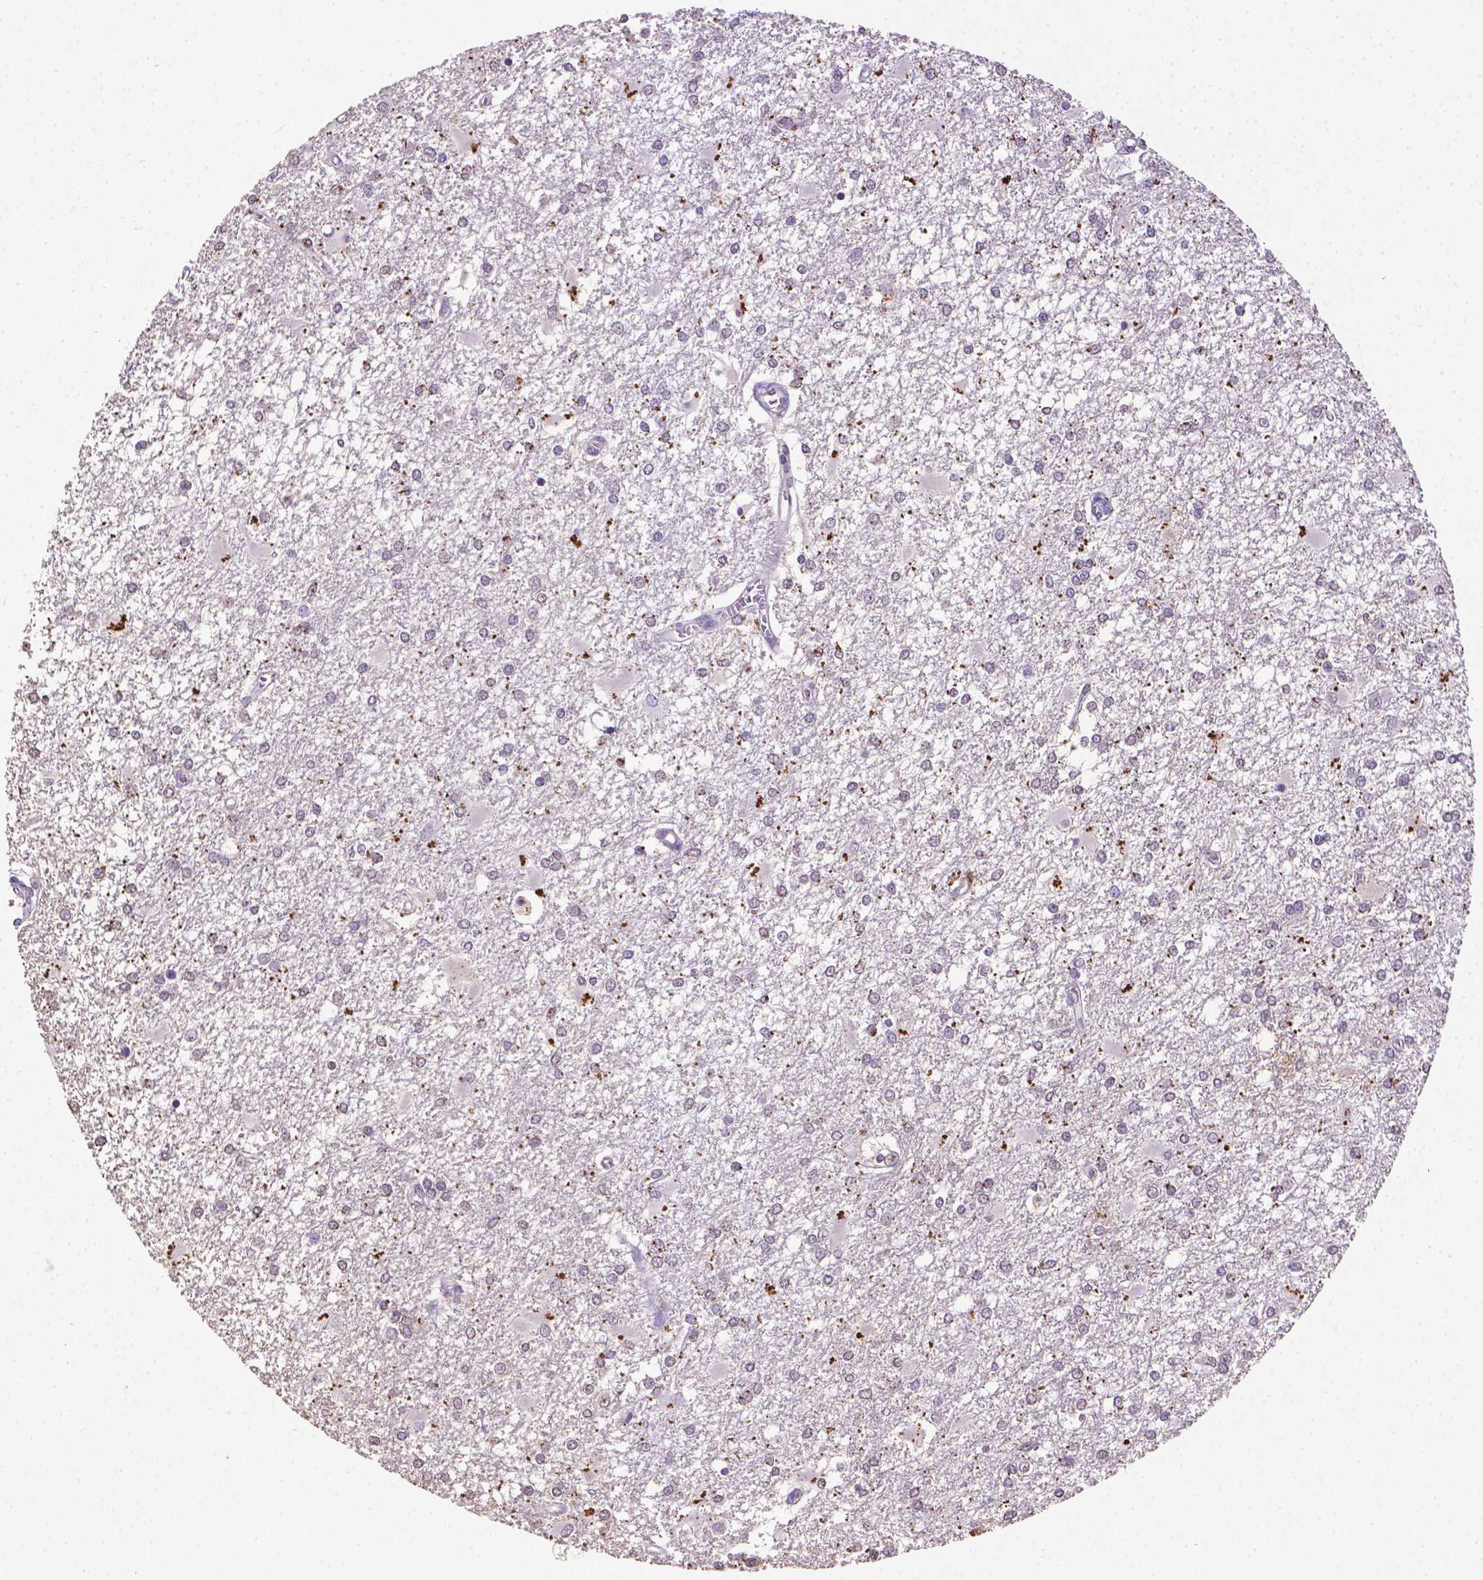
{"staining": {"intensity": "negative", "quantity": "none", "location": "none"}, "tissue": "glioma", "cell_type": "Tumor cells", "image_type": "cancer", "snomed": [{"axis": "morphology", "description": "Glioma, malignant, High grade"}, {"axis": "topography", "description": "Cerebral cortex"}], "caption": "IHC photomicrograph of glioma stained for a protein (brown), which demonstrates no positivity in tumor cells. (DAB immunohistochemistry (IHC) visualized using brightfield microscopy, high magnification).", "gene": "CDKN1A", "patient": {"sex": "male", "age": 79}}